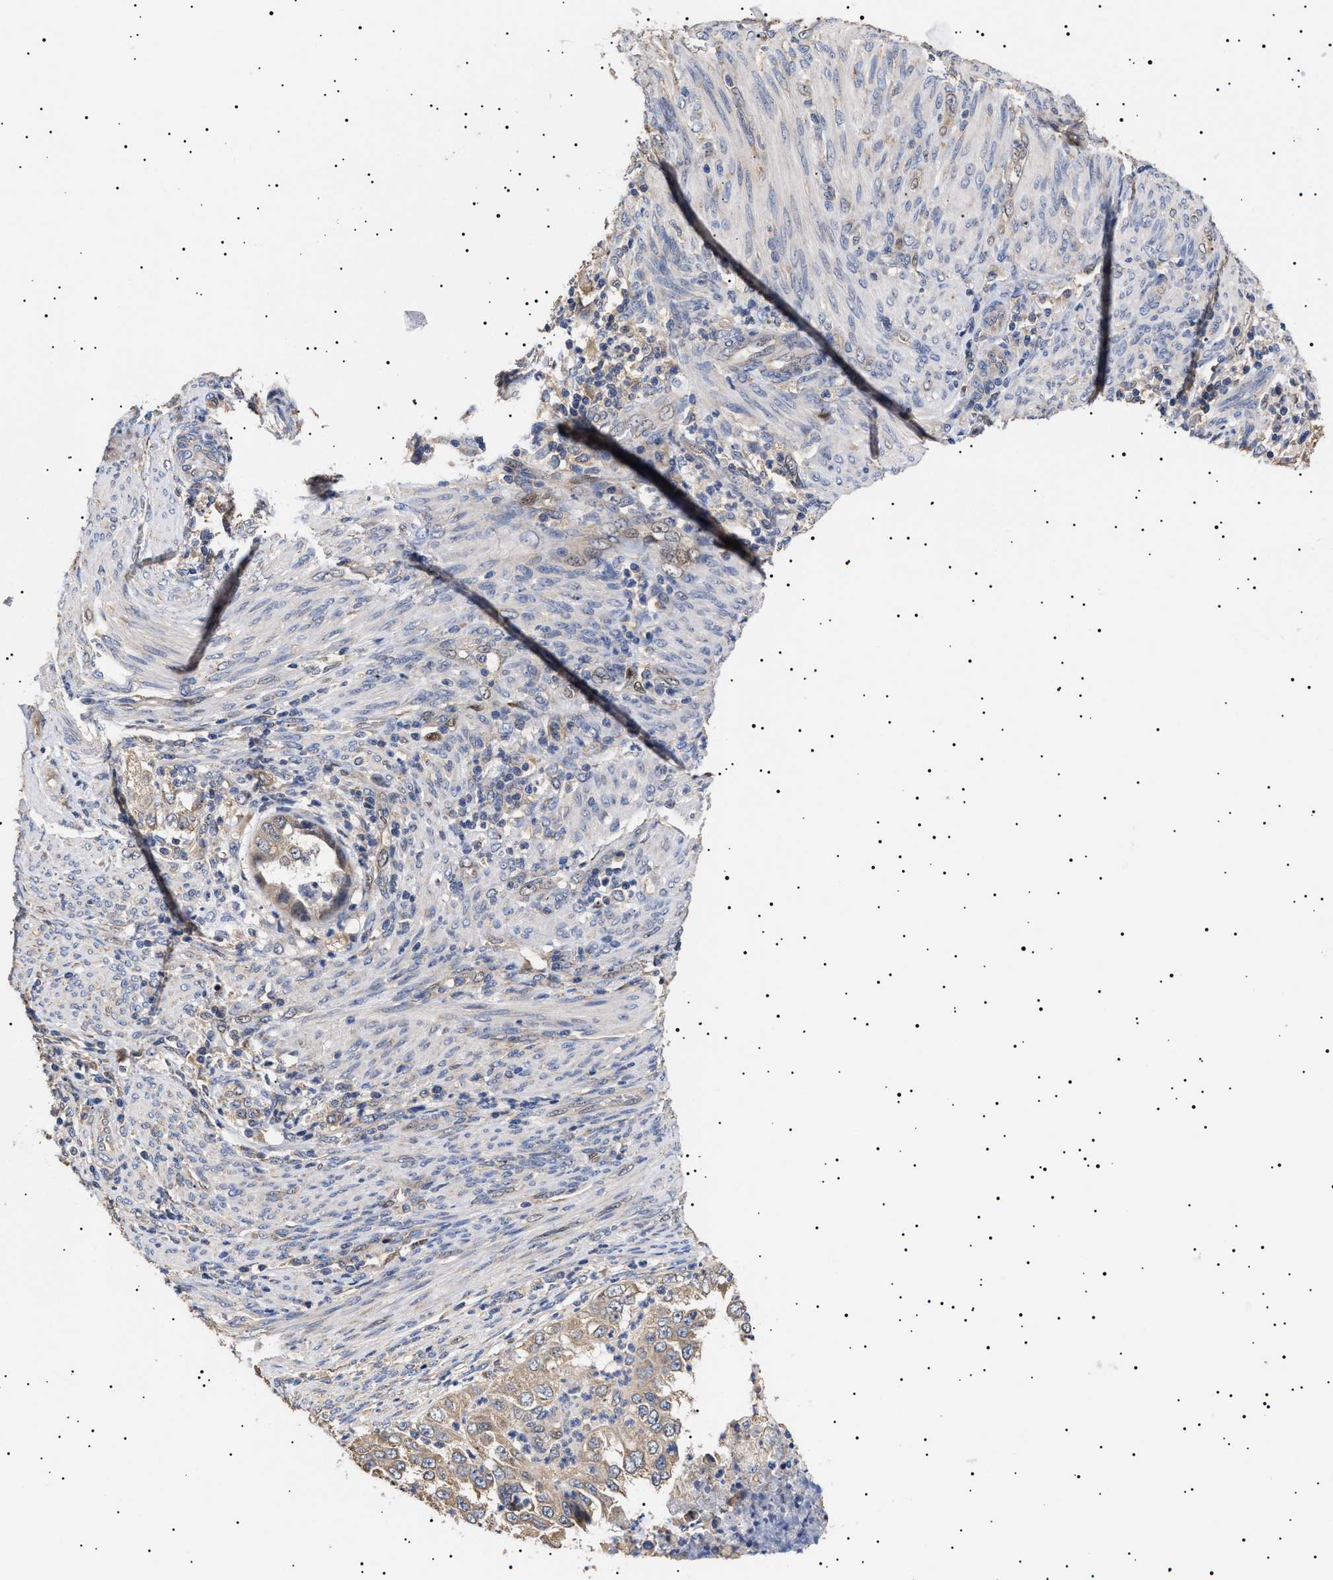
{"staining": {"intensity": "weak", "quantity": "25%-75%", "location": "cytoplasmic/membranous"}, "tissue": "endometrial cancer", "cell_type": "Tumor cells", "image_type": "cancer", "snomed": [{"axis": "morphology", "description": "Adenocarcinoma, NOS"}, {"axis": "topography", "description": "Endometrium"}], "caption": "Endometrial cancer (adenocarcinoma) stained for a protein shows weak cytoplasmic/membranous positivity in tumor cells.", "gene": "KRBA1", "patient": {"sex": "female", "age": 85}}